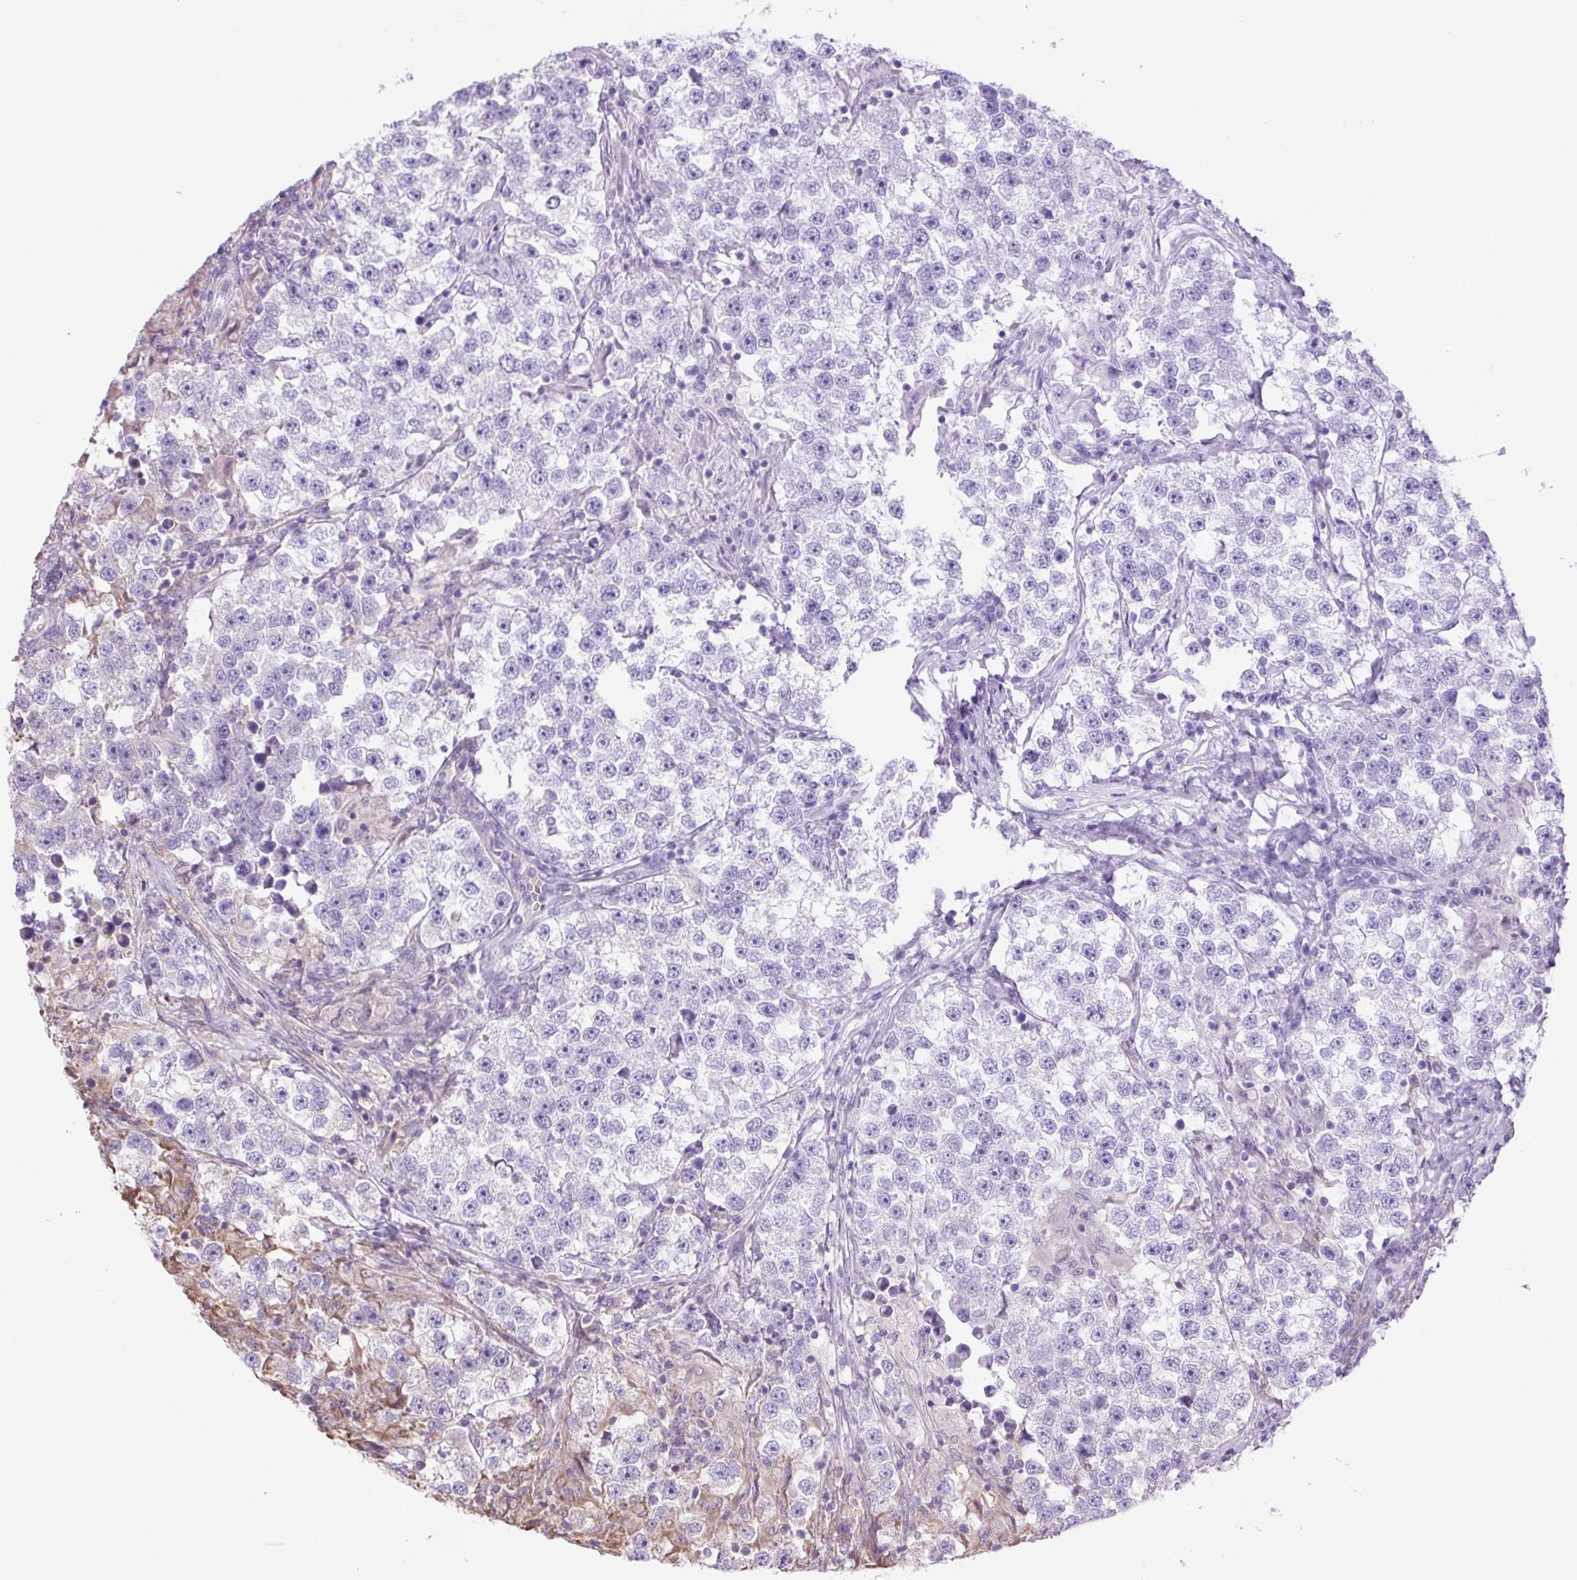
{"staining": {"intensity": "weak", "quantity": "<25%", "location": "cytoplasmic/membranous"}, "tissue": "testis cancer", "cell_type": "Tumor cells", "image_type": "cancer", "snomed": [{"axis": "morphology", "description": "Seminoma, NOS"}, {"axis": "topography", "description": "Testis"}], "caption": "This is an IHC photomicrograph of human testis seminoma. There is no expression in tumor cells.", "gene": "PLCG1", "patient": {"sex": "male", "age": 46}}